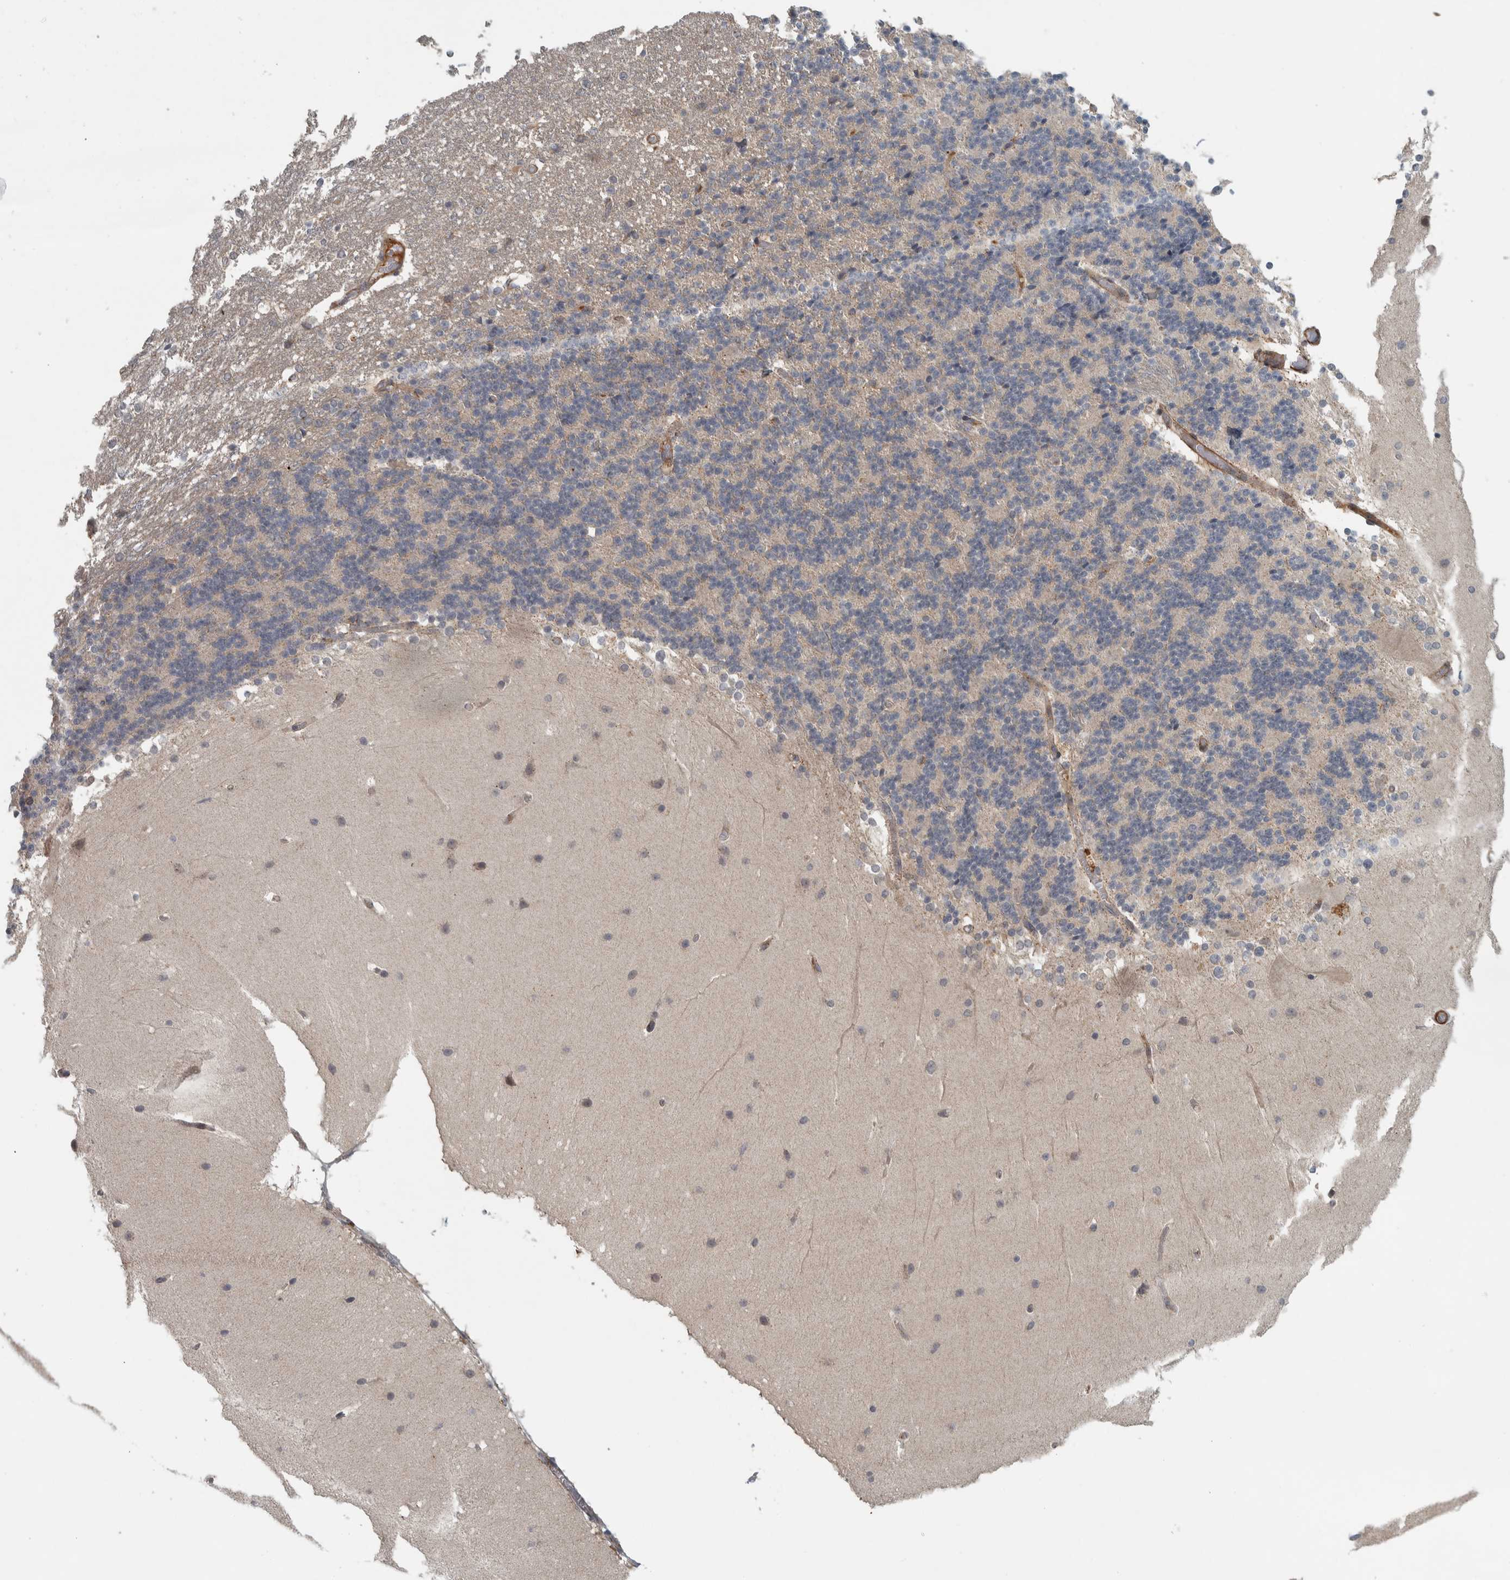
{"staining": {"intensity": "negative", "quantity": "none", "location": "none"}, "tissue": "cerebellum", "cell_type": "Cells in granular layer", "image_type": "normal", "snomed": [{"axis": "morphology", "description": "Normal tissue, NOS"}, {"axis": "topography", "description": "Cerebellum"}], "caption": "High power microscopy micrograph of an immunohistochemistry (IHC) micrograph of normal cerebellum, revealing no significant positivity in cells in granular layer.", "gene": "LBHD1", "patient": {"sex": "female", "age": 19}}